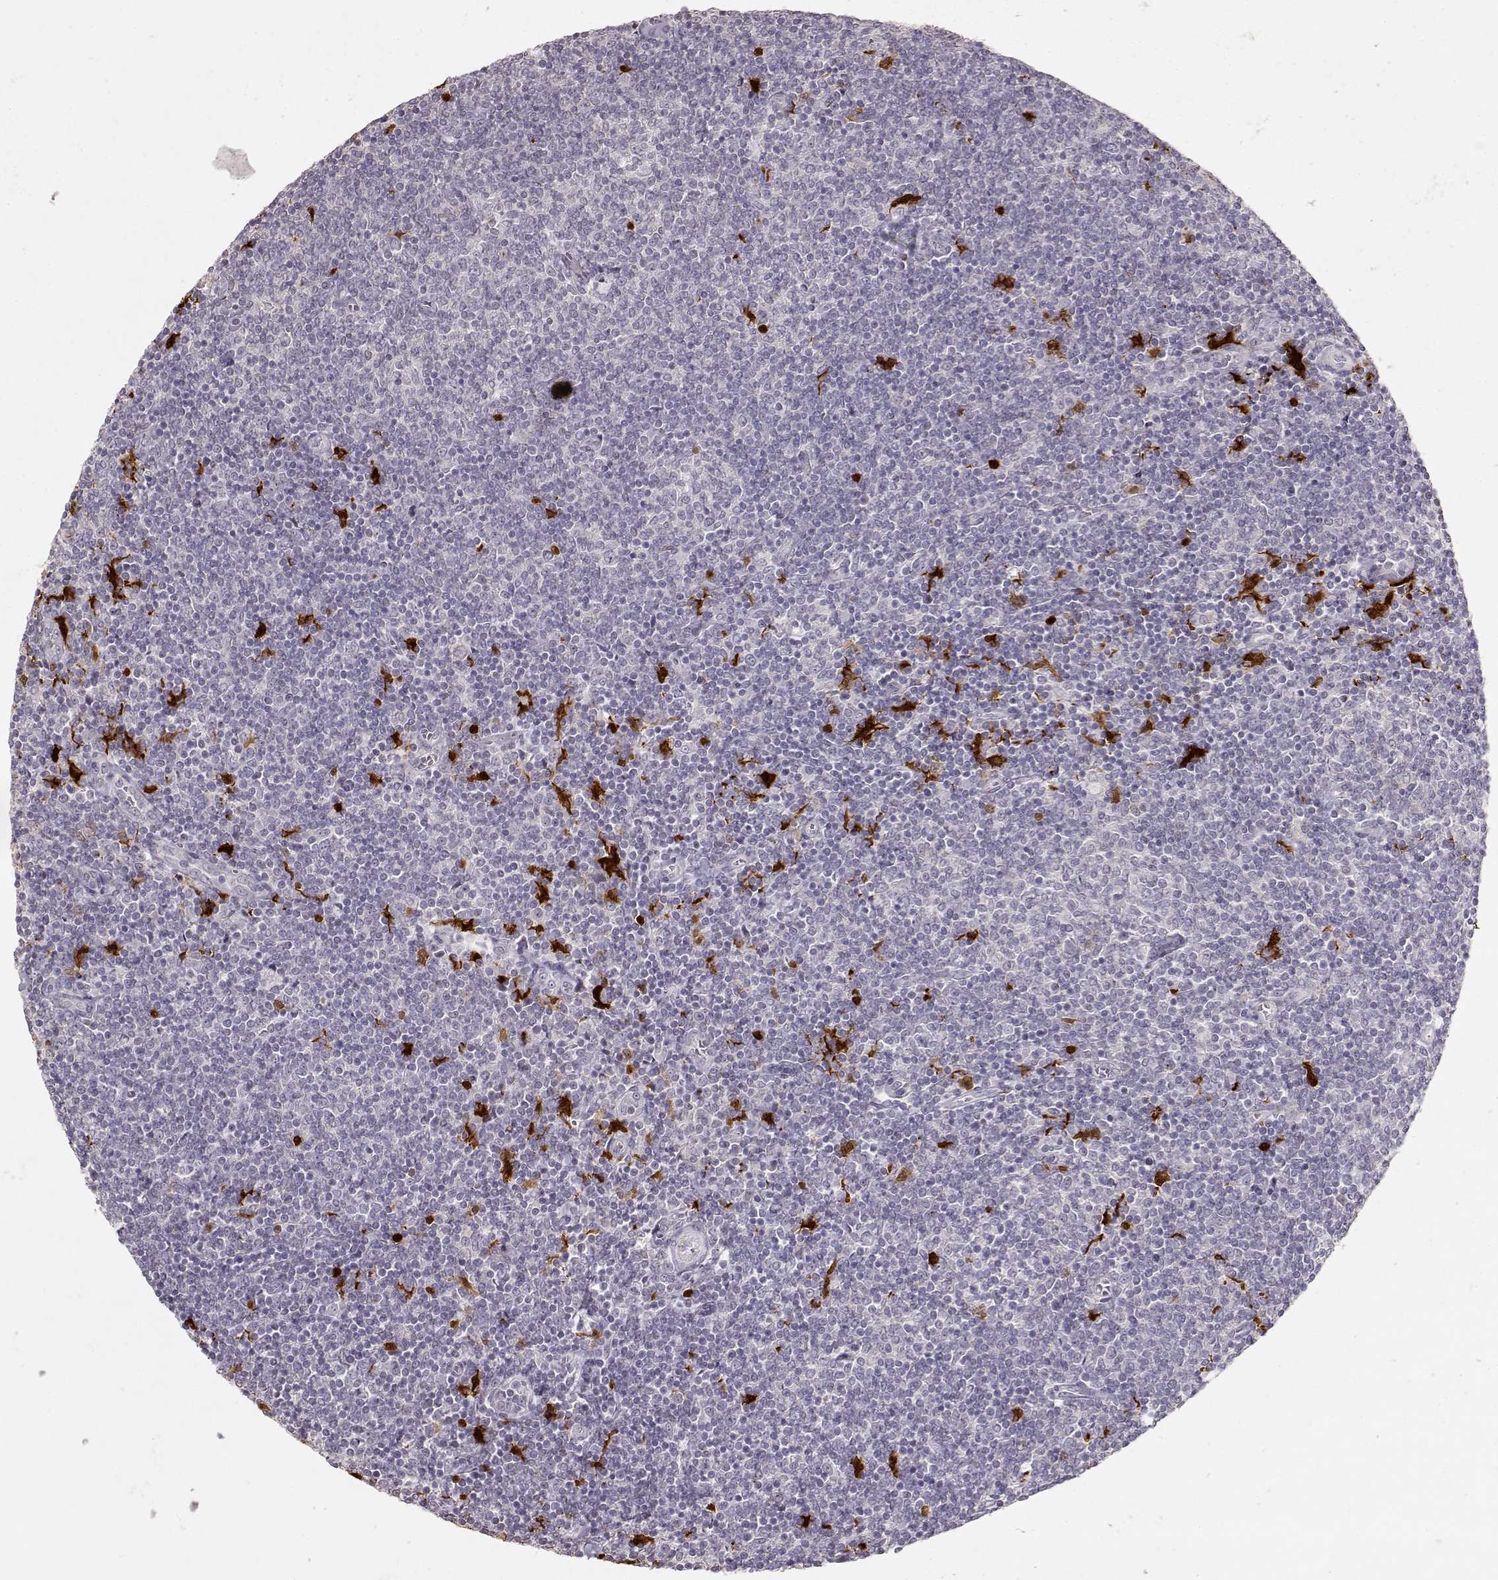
{"staining": {"intensity": "negative", "quantity": "none", "location": "none"}, "tissue": "lymphoma", "cell_type": "Tumor cells", "image_type": "cancer", "snomed": [{"axis": "morphology", "description": "Malignant lymphoma, non-Hodgkin's type, Low grade"}, {"axis": "topography", "description": "Lymph node"}], "caption": "Malignant lymphoma, non-Hodgkin's type (low-grade) was stained to show a protein in brown. There is no significant expression in tumor cells.", "gene": "S100B", "patient": {"sex": "male", "age": 52}}